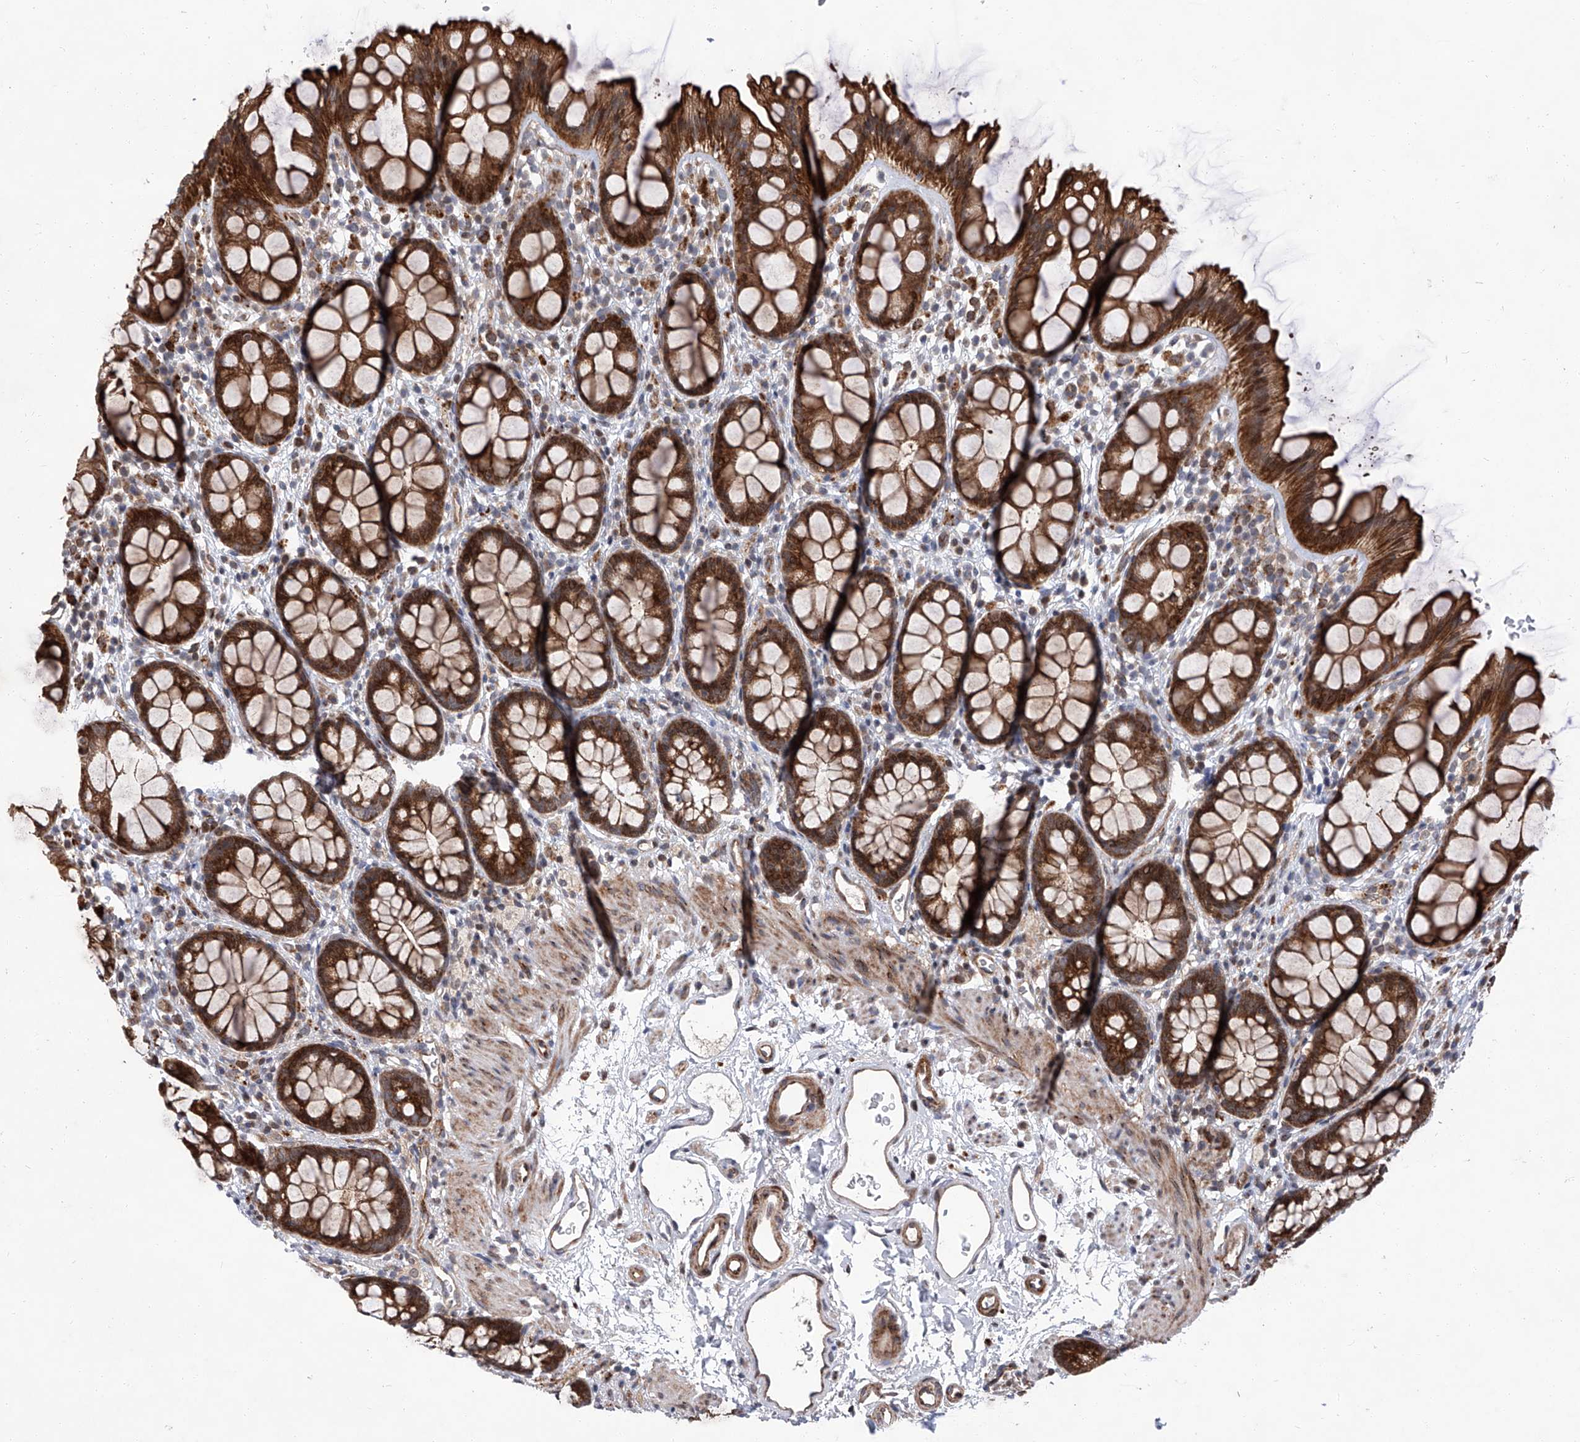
{"staining": {"intensity": "strong", "quantity": ">75%", "location": "cytoplasmic/membranous"}, "tissue": "rectum", "cell_type": "Glandular cells", "image_type": "normal", "snomed": [{"axis": "morphology", "description": "Normal tissue, NOS"}, {"axis": "topography", "description": "Rectum"}], "caption": "The histopathology image demonstrates immunohistochemical staining of unremarkable rectum. There is strong cytoplasmic/membranous expression is identified in approximately >75% of glandular cells. The protein of interest is stained brown, and the nuclei are stained in blue (DAB IHC with brightfield microscopy, high magnification).", "gene": "FARP2", "patient": {"sex": "female", "age": 65}}